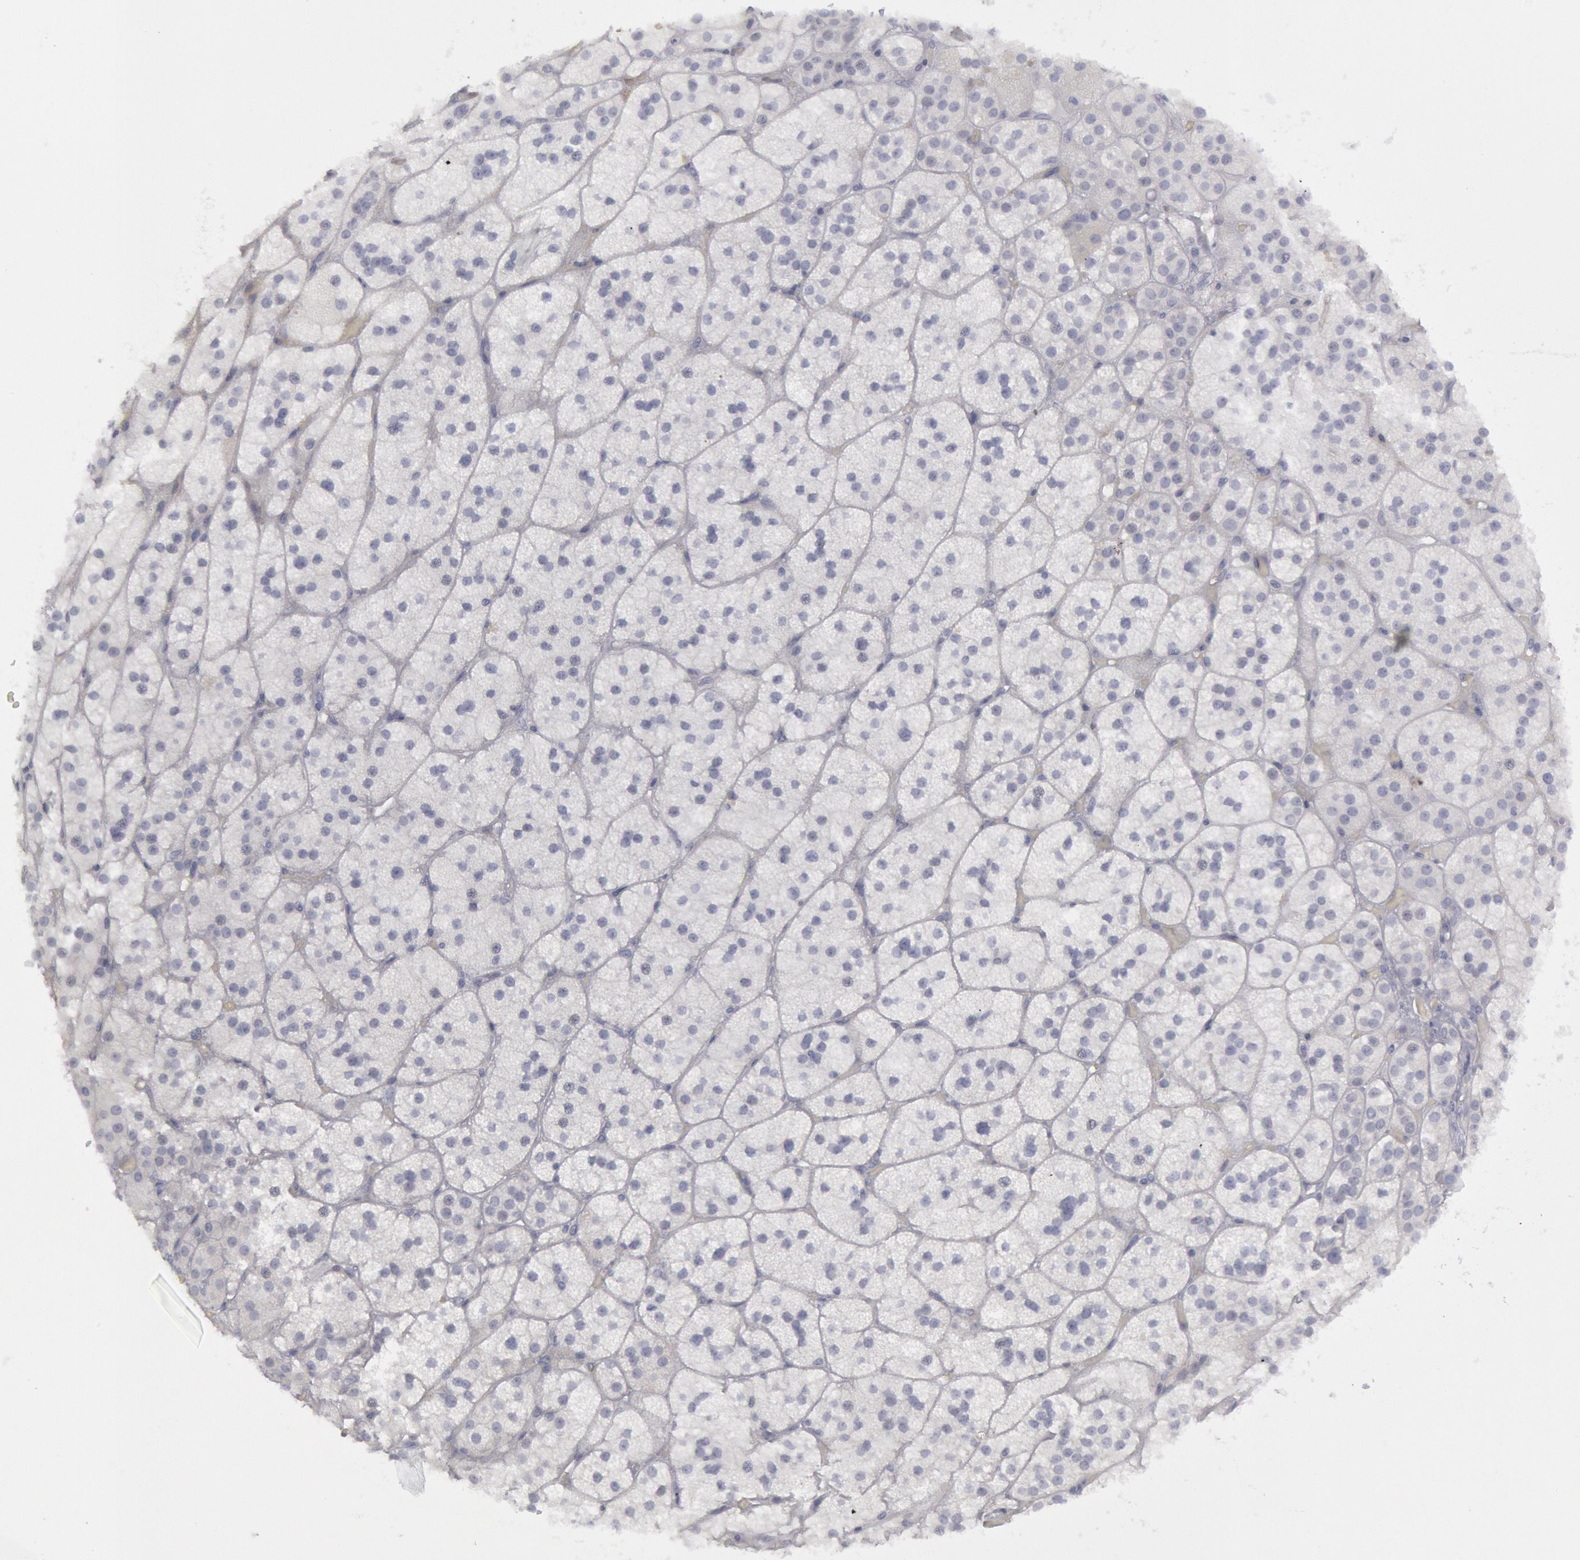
{"staining": {"intensity": "negative", "quantity": "none", "location": "none"}, "tissue": "adrenal gland", "cell_type": "Glandular cells", "image_type": "normal", "snomed": [{"axis": "morphology", "description": "Normal tissue, NOS"}, {"axis": "topography", "description": "Adrenal gland"}], "caption": "DAB immunohistochemical staining of normal adrenal gland reveals no significant positivity in glandular cells.", "gene": "FHL1", "patient": {"sex": "male", "age": 57}}